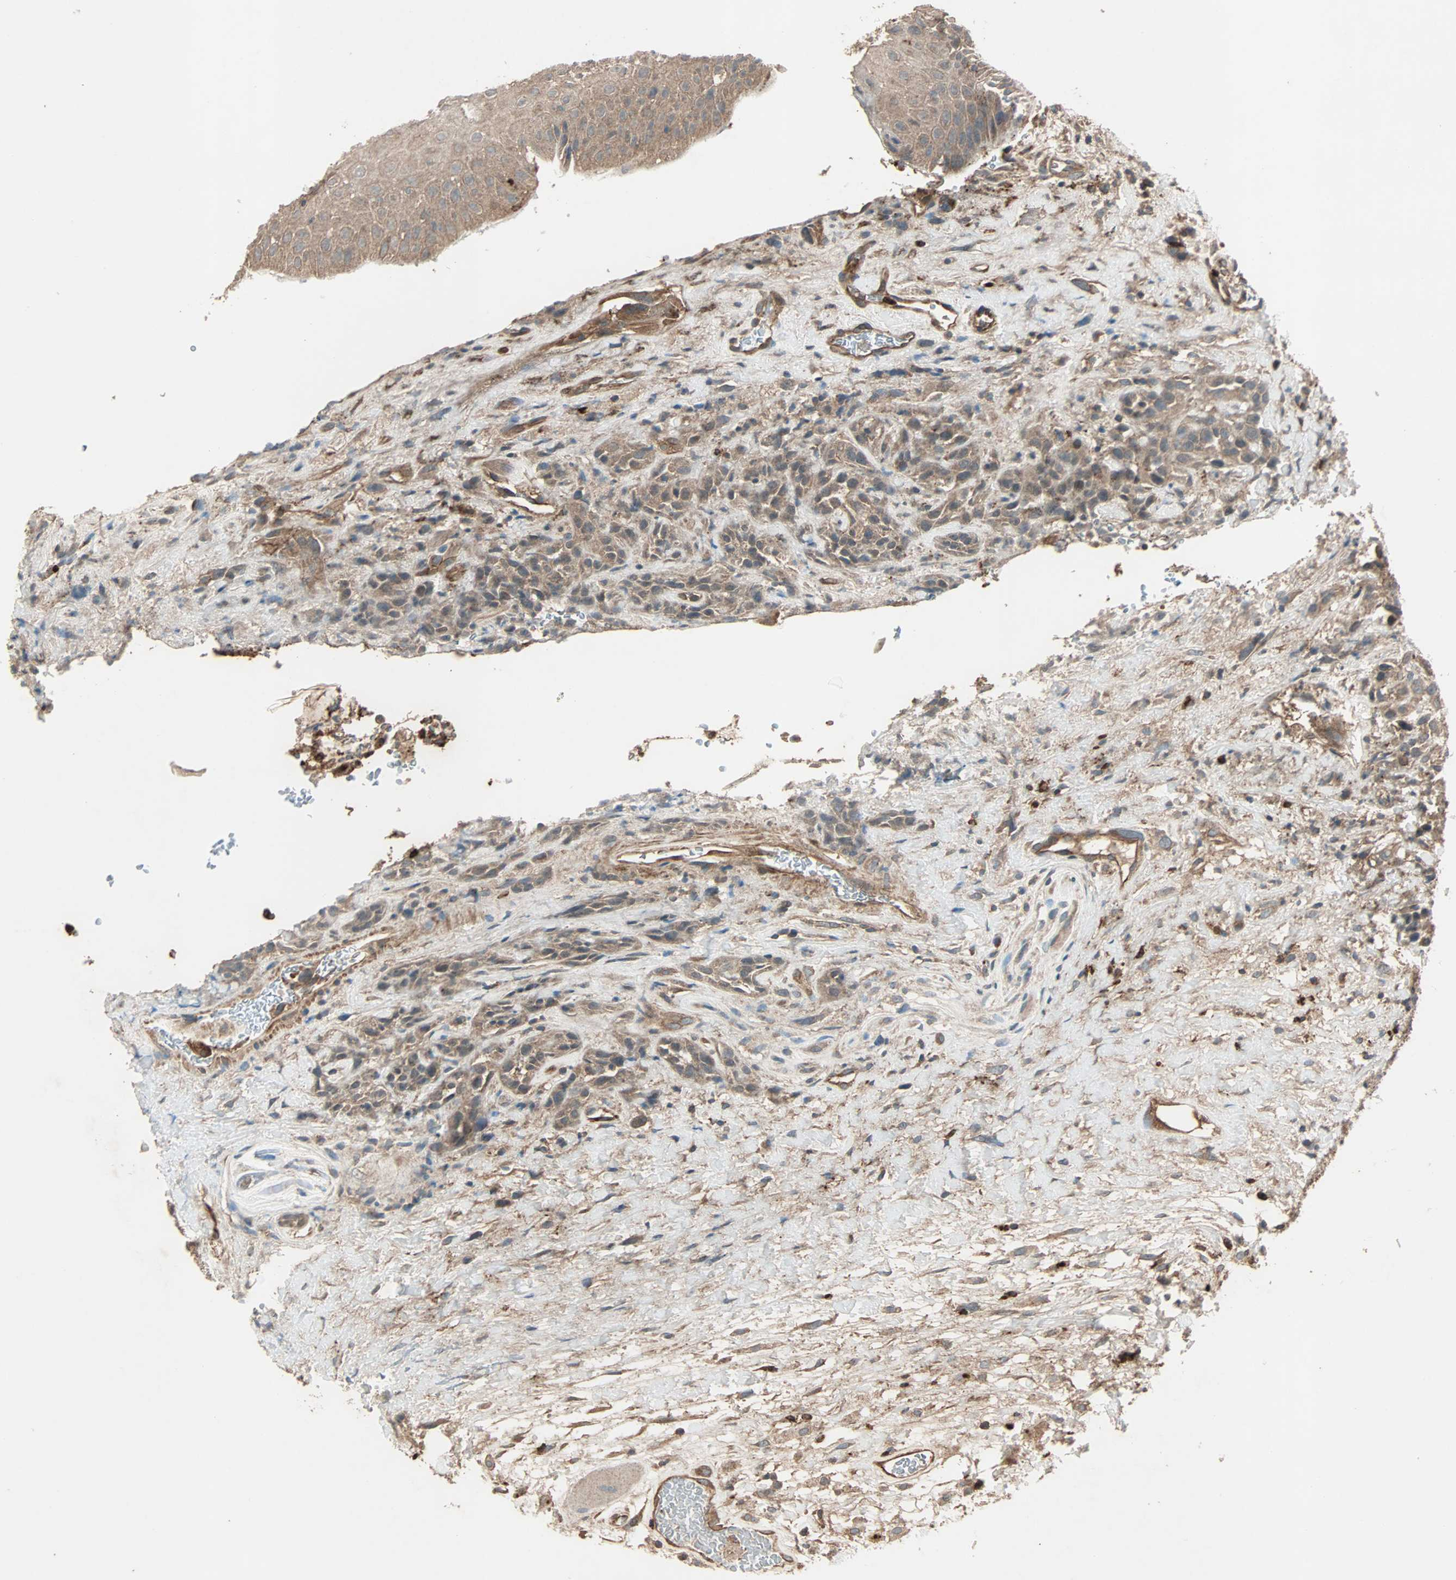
{"staining": {"intensity": "moderate", "quantity": ">75%", "location": "cytoplasmic/membranous"}, "tissue": "head and neck cancer", "cell_type": "Tumor cells", "image_type": "cancer", "snomed": [{"axis": "morphology", "description": "Normal tissue, NOS"}, {"axis": "morphology", "description": "Squamous cell carcinoma, NOS"}, {"axis": "topography", "description": "Cartilage tissue"}, {"axis": "topography", "description": "Head-Neck"}], "caption": "Protein analysis of head and neck cancer (squamous cell carcinoma) tissue displays moderate cytoplasmic/membranous staining in about >75% of tumor cells.", "gene": "GCK", "patient": {"sex": "male", "age": 62}}